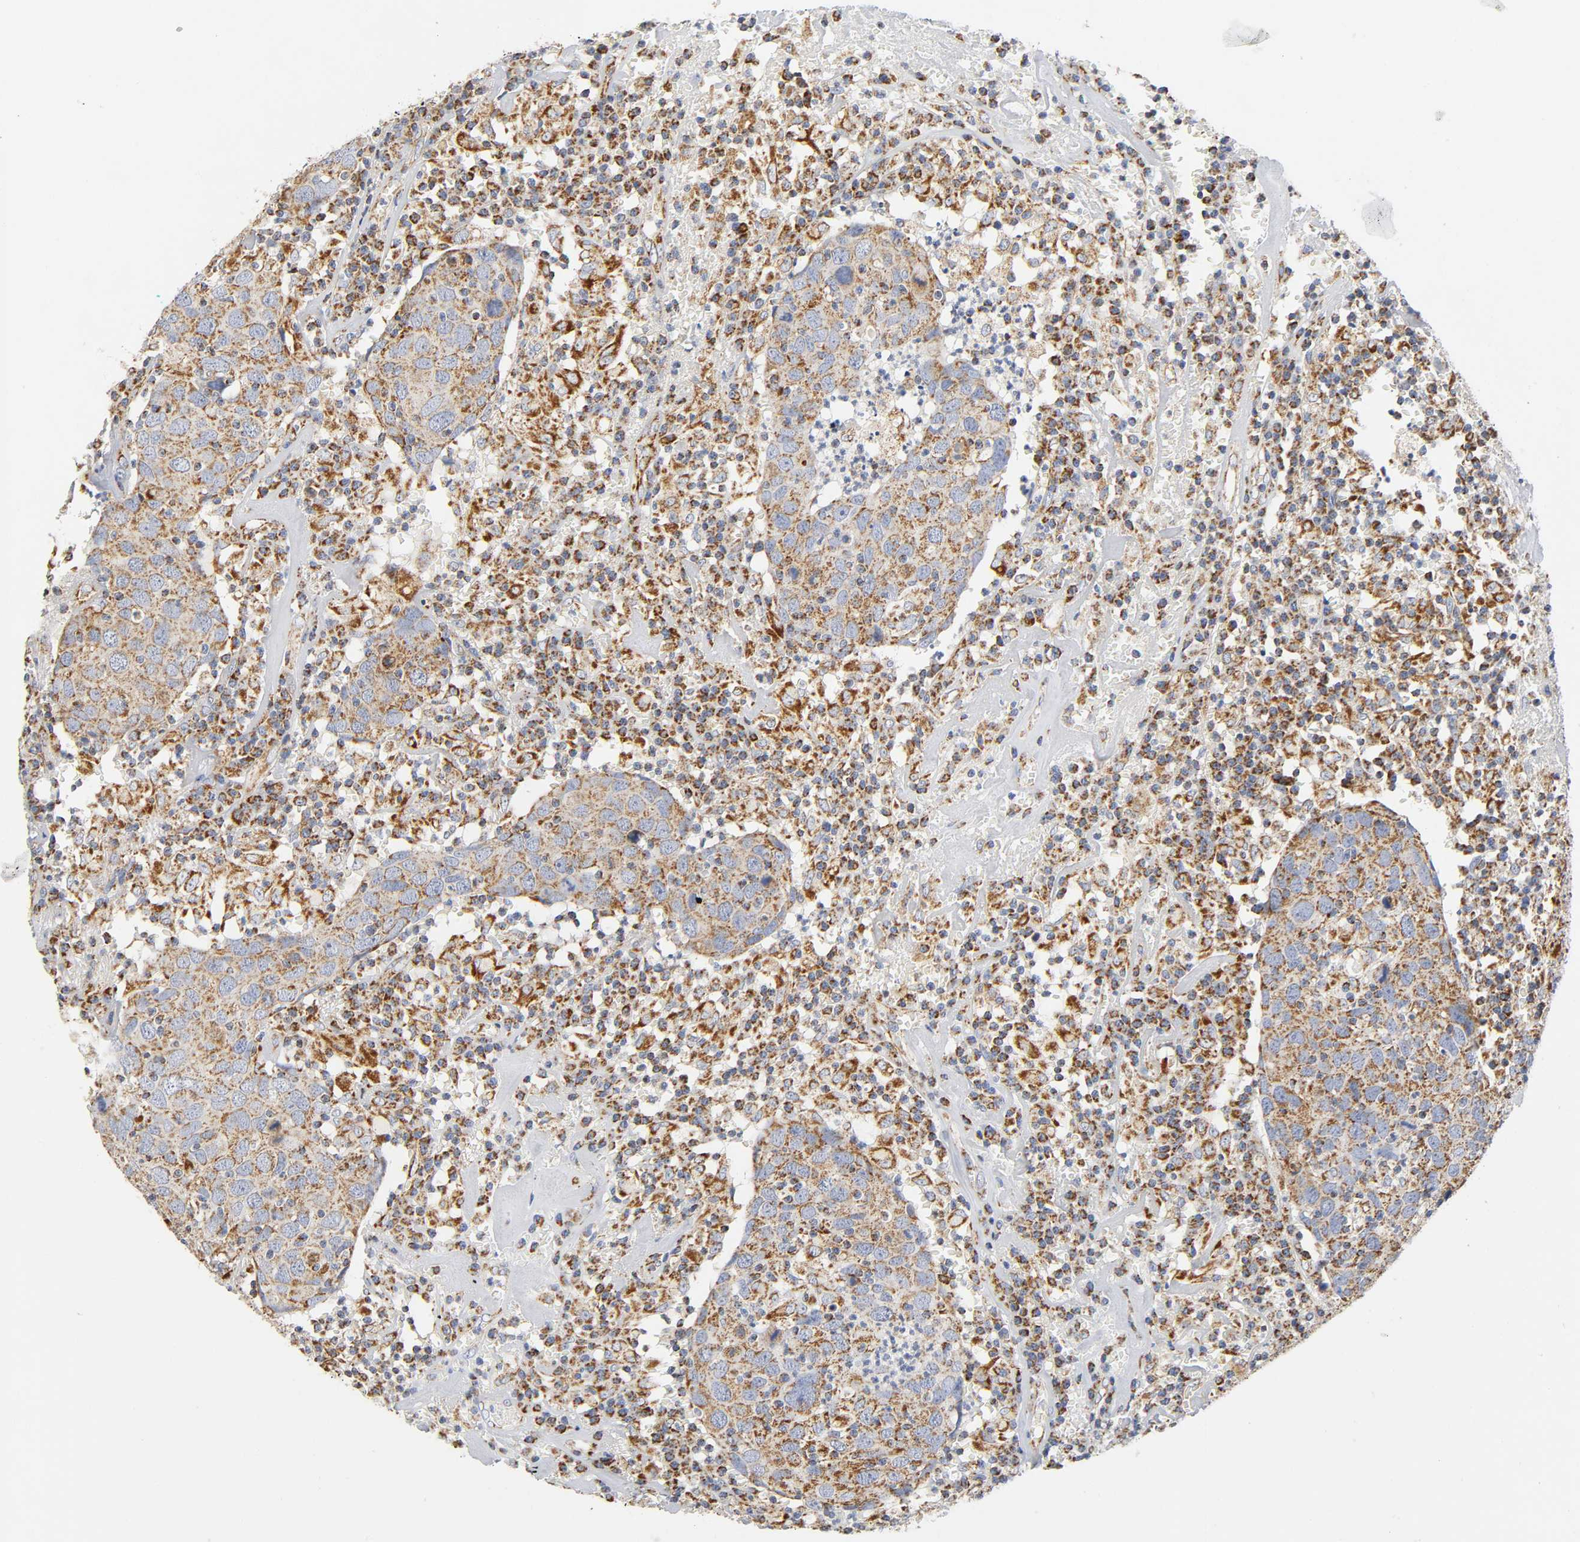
{"staining": {"intensity": "strong", "quantity": ">75%", "location": "cytoplasmic/membranous"}, "tissue": "head and neck cancer", "cell_type": "Tumor cells", "image_type": "cancer", "snomed": [{"axis": "morphology", "description": "Adenocarcinoma, NOS"}, {"axis": "topography", "description": "Salivary gland"}, {"axis": "topography", "description": "Head-Neck"}], "caption": "Immunohistochemical staining of head and neck cancer shows strong cytoplasmic/membranous protein staining in about >75% of tumor cells. Immunohistochemistry (ihc) stains the protein of interest in brown and the nuclei are stained blue.", "gene": "BAK1", "patient": {"sex": "female", "age": 65}}